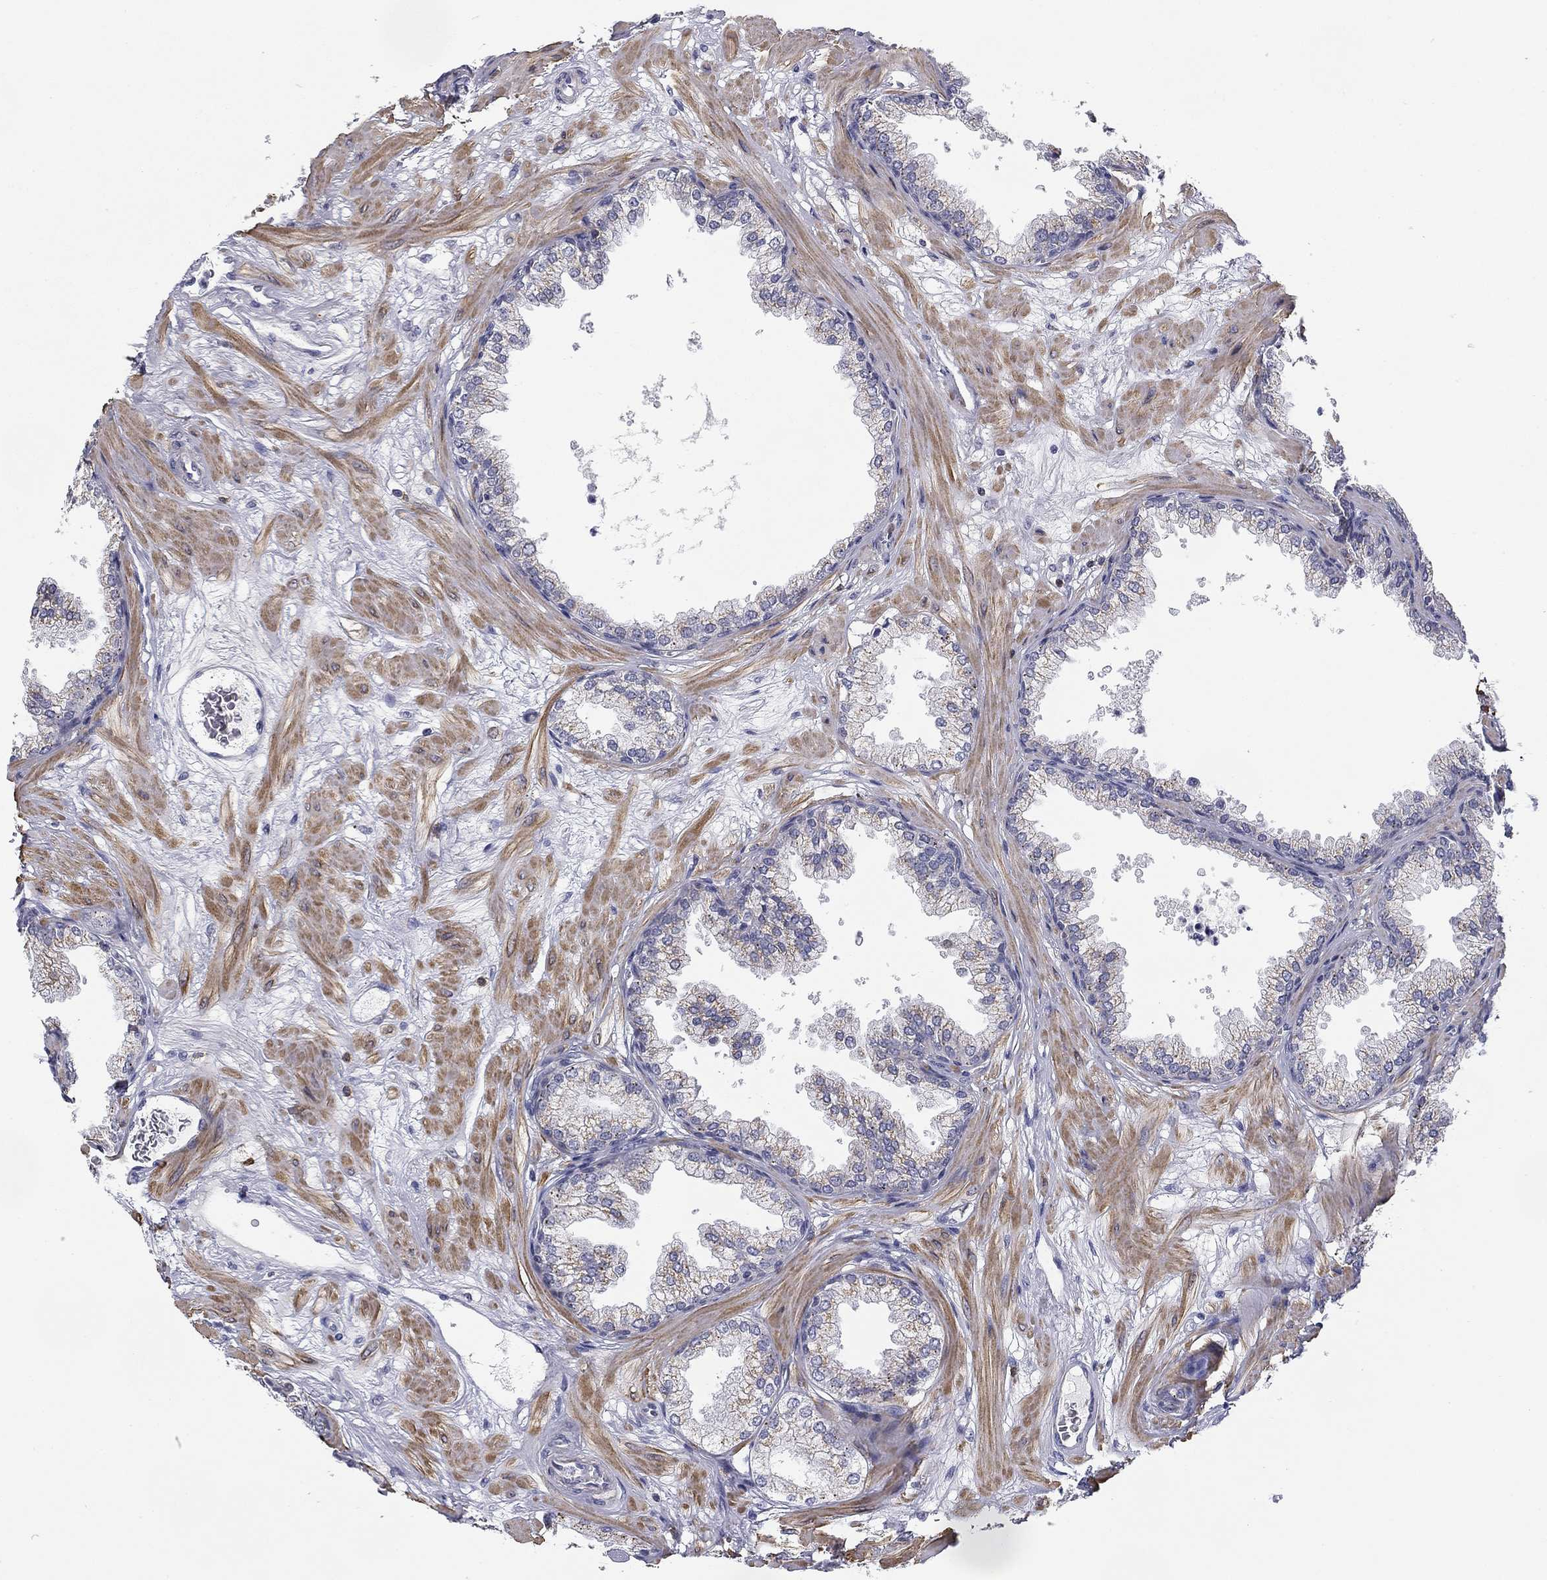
{"staining": {"intensity": "negative", "quantity": "none", "location": "none"}, "tissue": "prostate", "cell_type": "Glandular cells", "image_type": "normal", "snomed": [{"axis": "morphology", "description": "Normal tissue, NOS"}, {"axis": "topography", "description": "Prostate"}], "caption": "This is an immunohistochemistry (IHC) photomicrograph of unremarkable prostate. There is no positivity in glandular cells.", "gene": "TRAT1", "patient": {"sex": "male", "age": 37}}